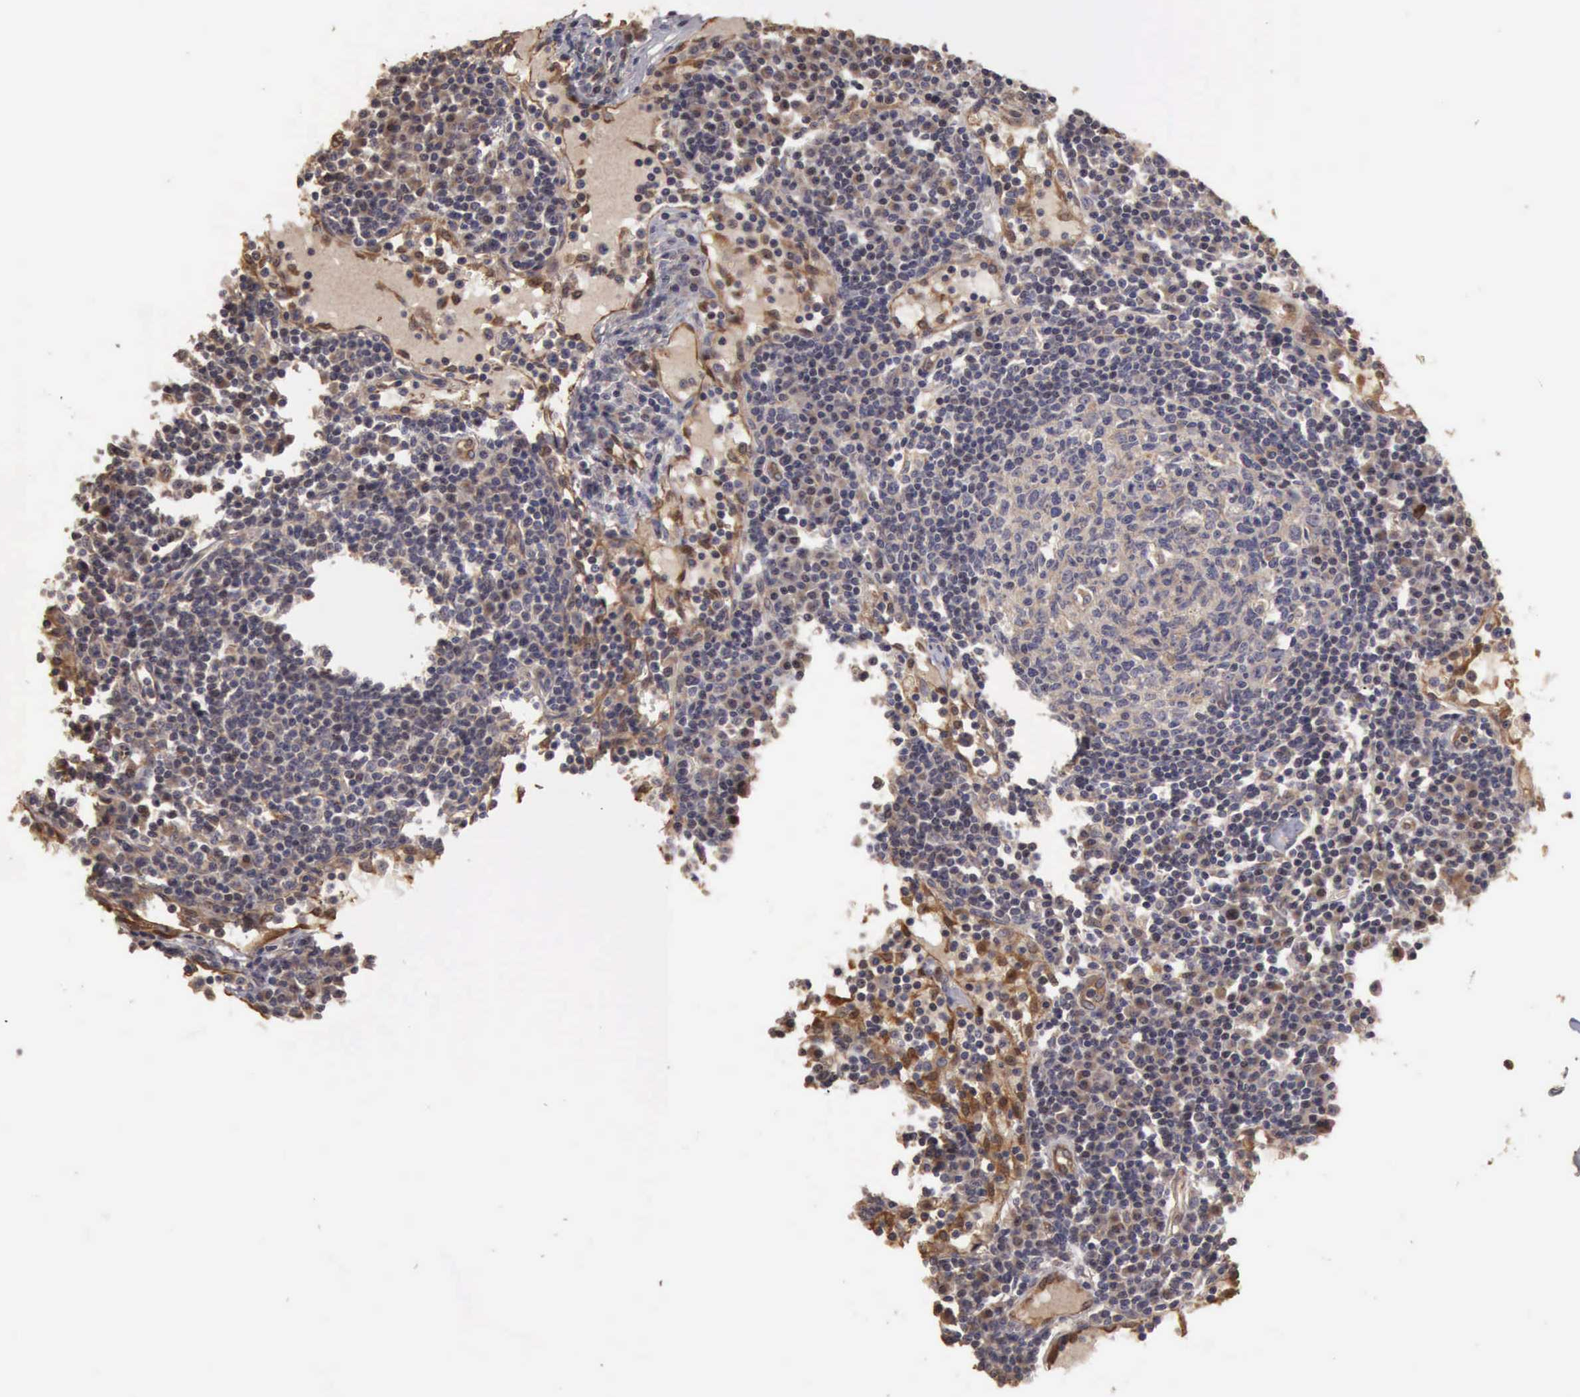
{"staining": {"intensity": "negative", "quantity": "none", "location": "none"}, "tissue": "lymph node", "cell_type": "Germinal center cells", "image_type": "normal", "snomed": [{"axis": "morphology", "description": "Normal tissue, NOS"}, {"axis": "topography", "description": "Lymph node"}], "caption": "Photomicrograph shows no significant protein expression in germinal center cells of benign lymph node.", "gene": "BMX", "patient": {"sex": "female", "age": 55}}